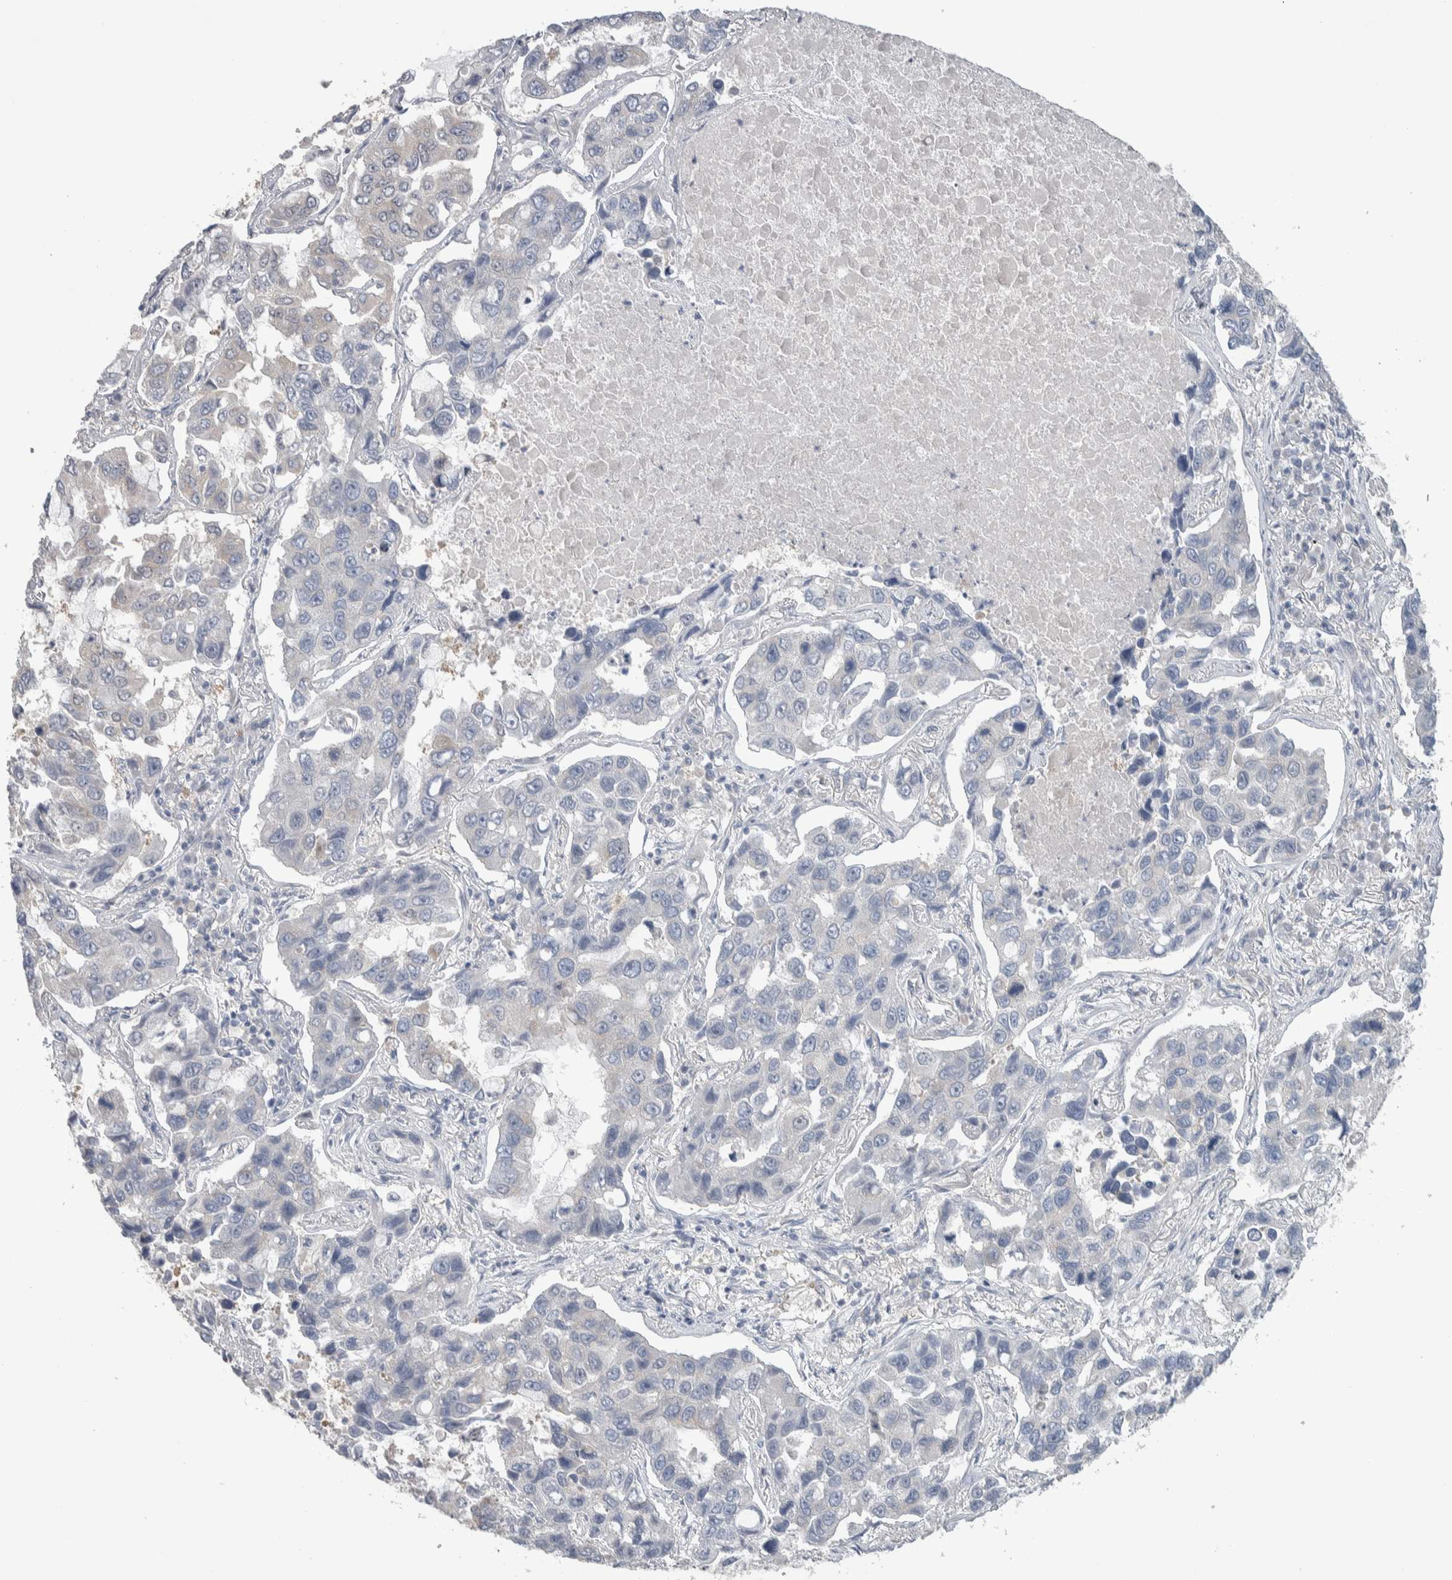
{"staining": {"intensity": "negative", "quantity": "none", "location": "none"}, "tissue": "lung cancer", "cell_type": "Tumor cells", "image_type": "cancer", "snomed": [{"axis": "morphology", "description": "Adenocarcinoma, NOS"}, {"axis": "topography", "description": "Lung"}], "caption": "Immunohistochemistry photomicrograph of neoplastic tissue: lung adenocarcinoma stained with DAB (3,3'-diaminobenzidine) exhibits no significant protein positivity in tumor cells. (Stains: DAB immunohistochemistry with hematoxylin counter stain, Microscopy: brightfield microscopy at high magnification).", "gene": "GPHN", "patient": {"sex": "male", "age": 64}}